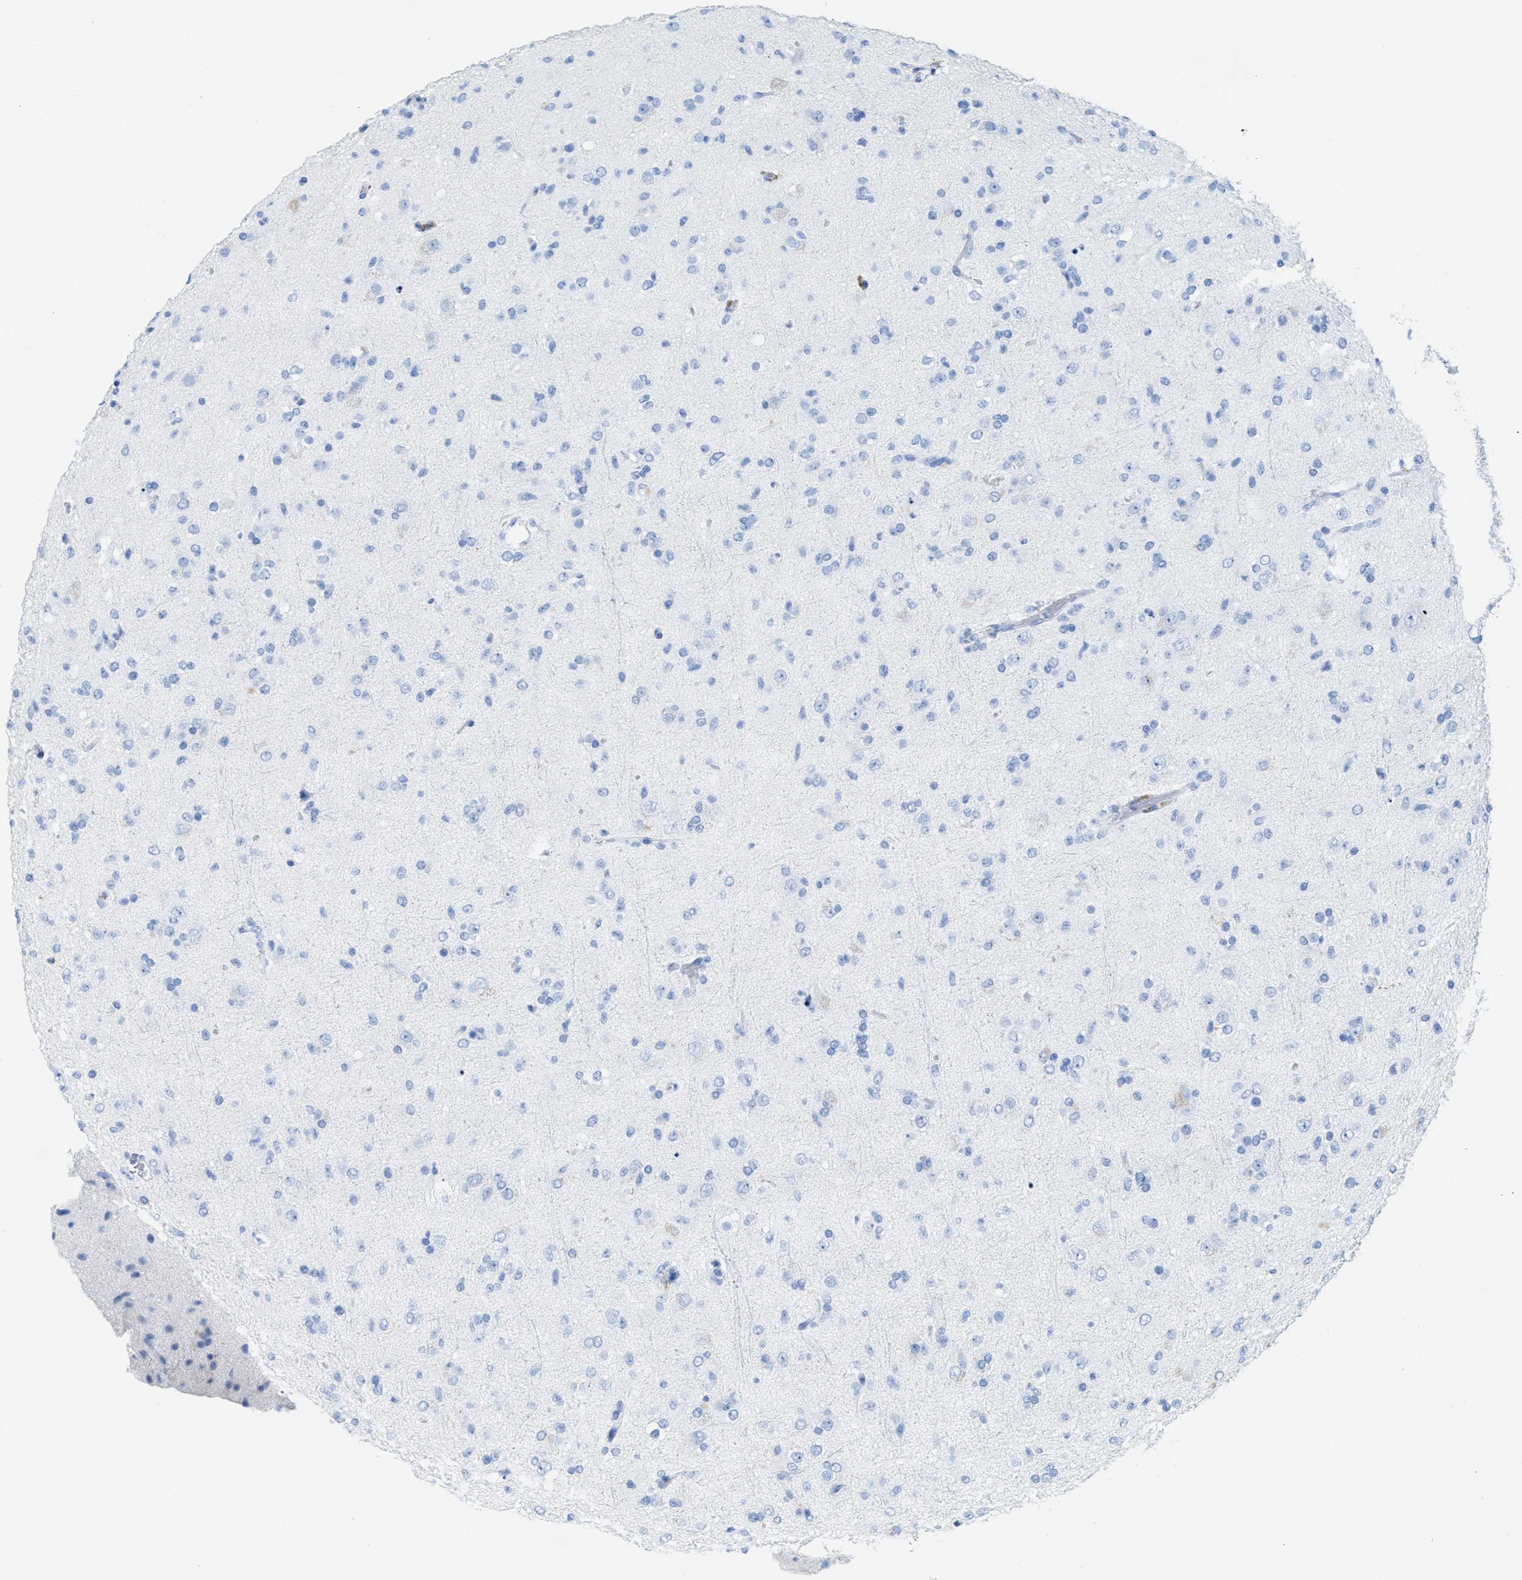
{"staining": {"intensity": "negative", "quantity": "none", "location": "none"}, "tissue": "glioma", "cell_type": "Tumor cells", "image_type": "cancer", "snomed": [{"axis": "morphology", "description": "Glioma, malignant, Low grade"}, {"axis": "topography", "description": "Brain"}], "caption": "The image demonstrates no significant expression in tumor cells of glioma.", "gene": "ANKFN1", "patient": {"sex": "male", "age": 65}}